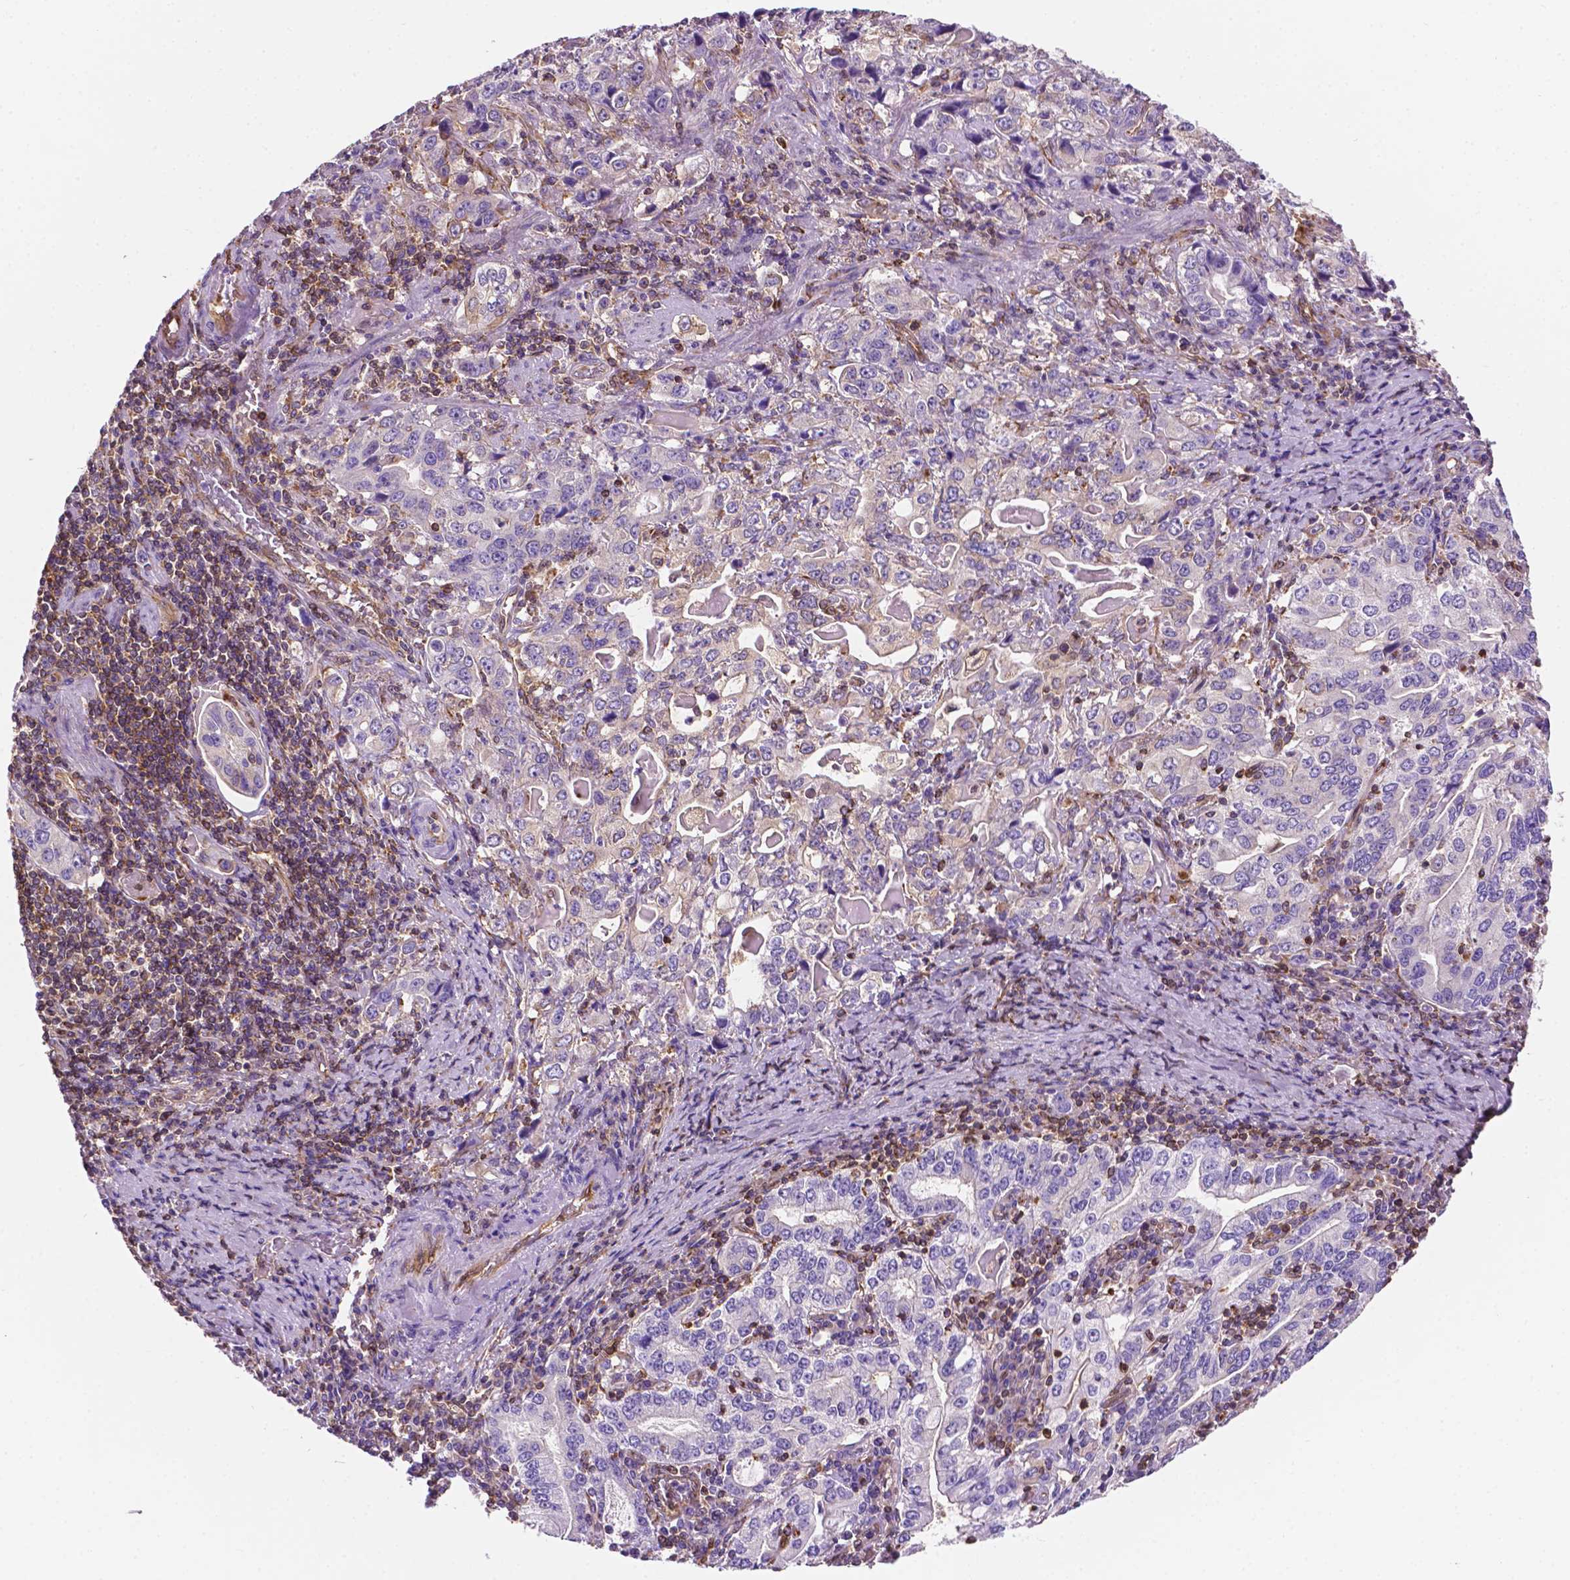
{"staining": {"intensity": "negative", "quantity": "none", "location": "none"}, "tissue": "stomach cancer", "cell_type": "Tumor cells", "image_type": "cancer", "snomed": [{"axis": "morphology", "description": "Adenocarcinoma, NOS"}, {"axis": "topography", "description": "Stomach, lower"}], "caption": "Immunohistochemical staining of human stomach cancer exhibits no significant expression in tumor cells. (DAB (3,3'-diaminobenzidine) IHC visualized using brightfield microscopy, high magnification).", "gene": "DCN", "patient": {"sex": "female", "age": 72}}